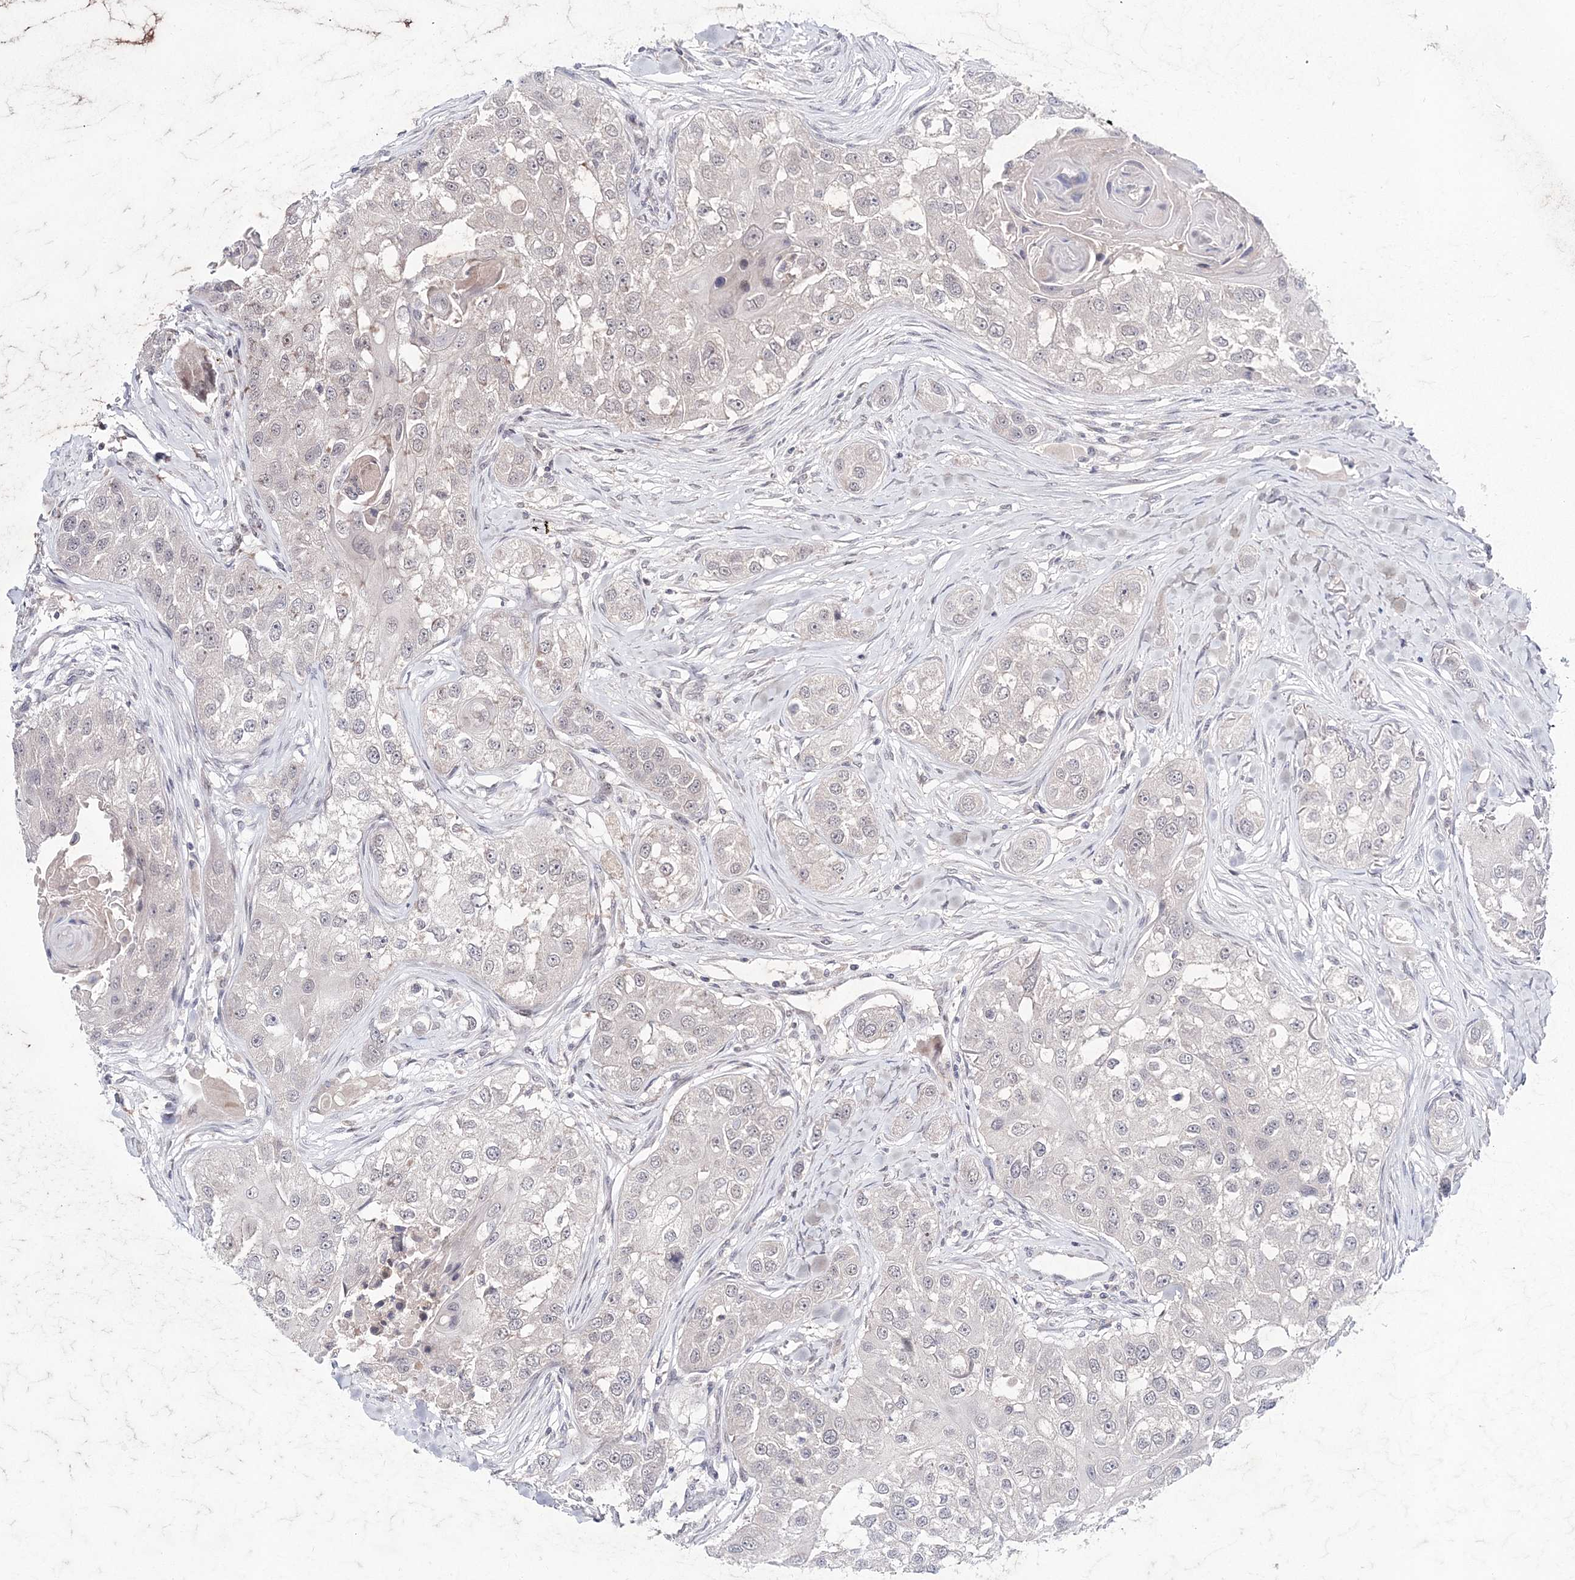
{"staining": {"intensity": "negative", "quantity": "none", "location": "none"}, "tissue": "head and neck cancer", "cell_type": "Tumor cells", "image_type": "cancer", "snomed": [{"axis": "morphology", "description": "Normal tissue, NOS"}, {"axis": "morphology", "description": "Squamous cell carcinoma, NOS"}, {"axis": "topography", "description": "Skeletal muscle"}, {"axis": "topography", "description": "Head-Neck"}], "caption": "DAB (3,3'-diaminobenzidine) immunohistochemical staining of squamous cell carcinoma (head and neck) reveals no significant staining in tumor cells.", "gene": "ANO1", "patient": {"sex": "male", "age": 51}}